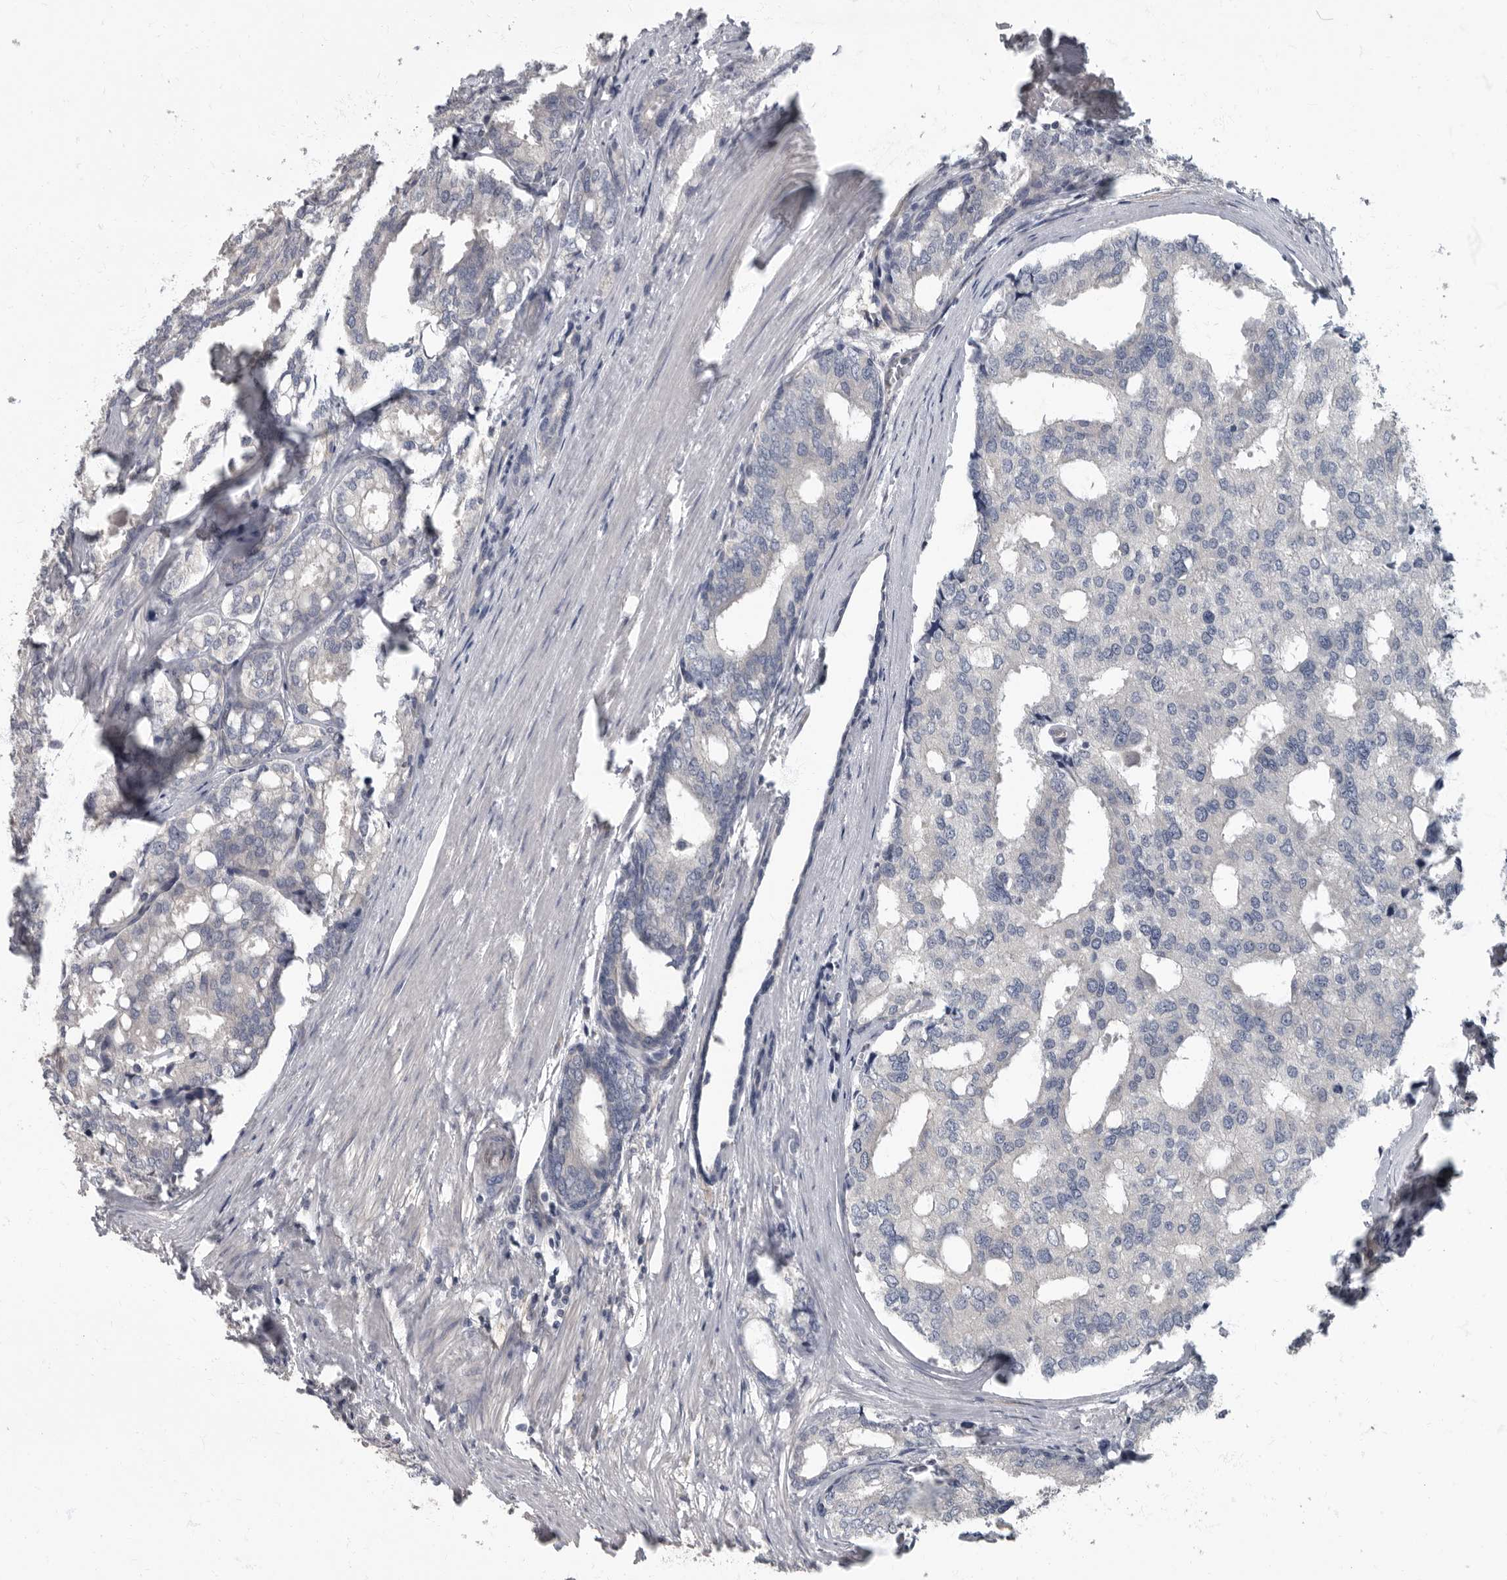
{"staining": {"intensity": "negative", "quantity": "none", "location": "none"}, "tissue": "prostate cancer", "cell_type": "Tumor cells", "image_type": "cancer", "snomed": [{"axis": "morphology", "description": "Adenocarcinoma, High grade"}, {"axis": "topography", "description": "Prostate"}], "caption": "Immunohistochemistry of high-grade adenocarcinoma (prostate) demonstrates no expression in tumor cells.", "gene": "PDK1", "patient": {"sex": "male", "age": 50}}